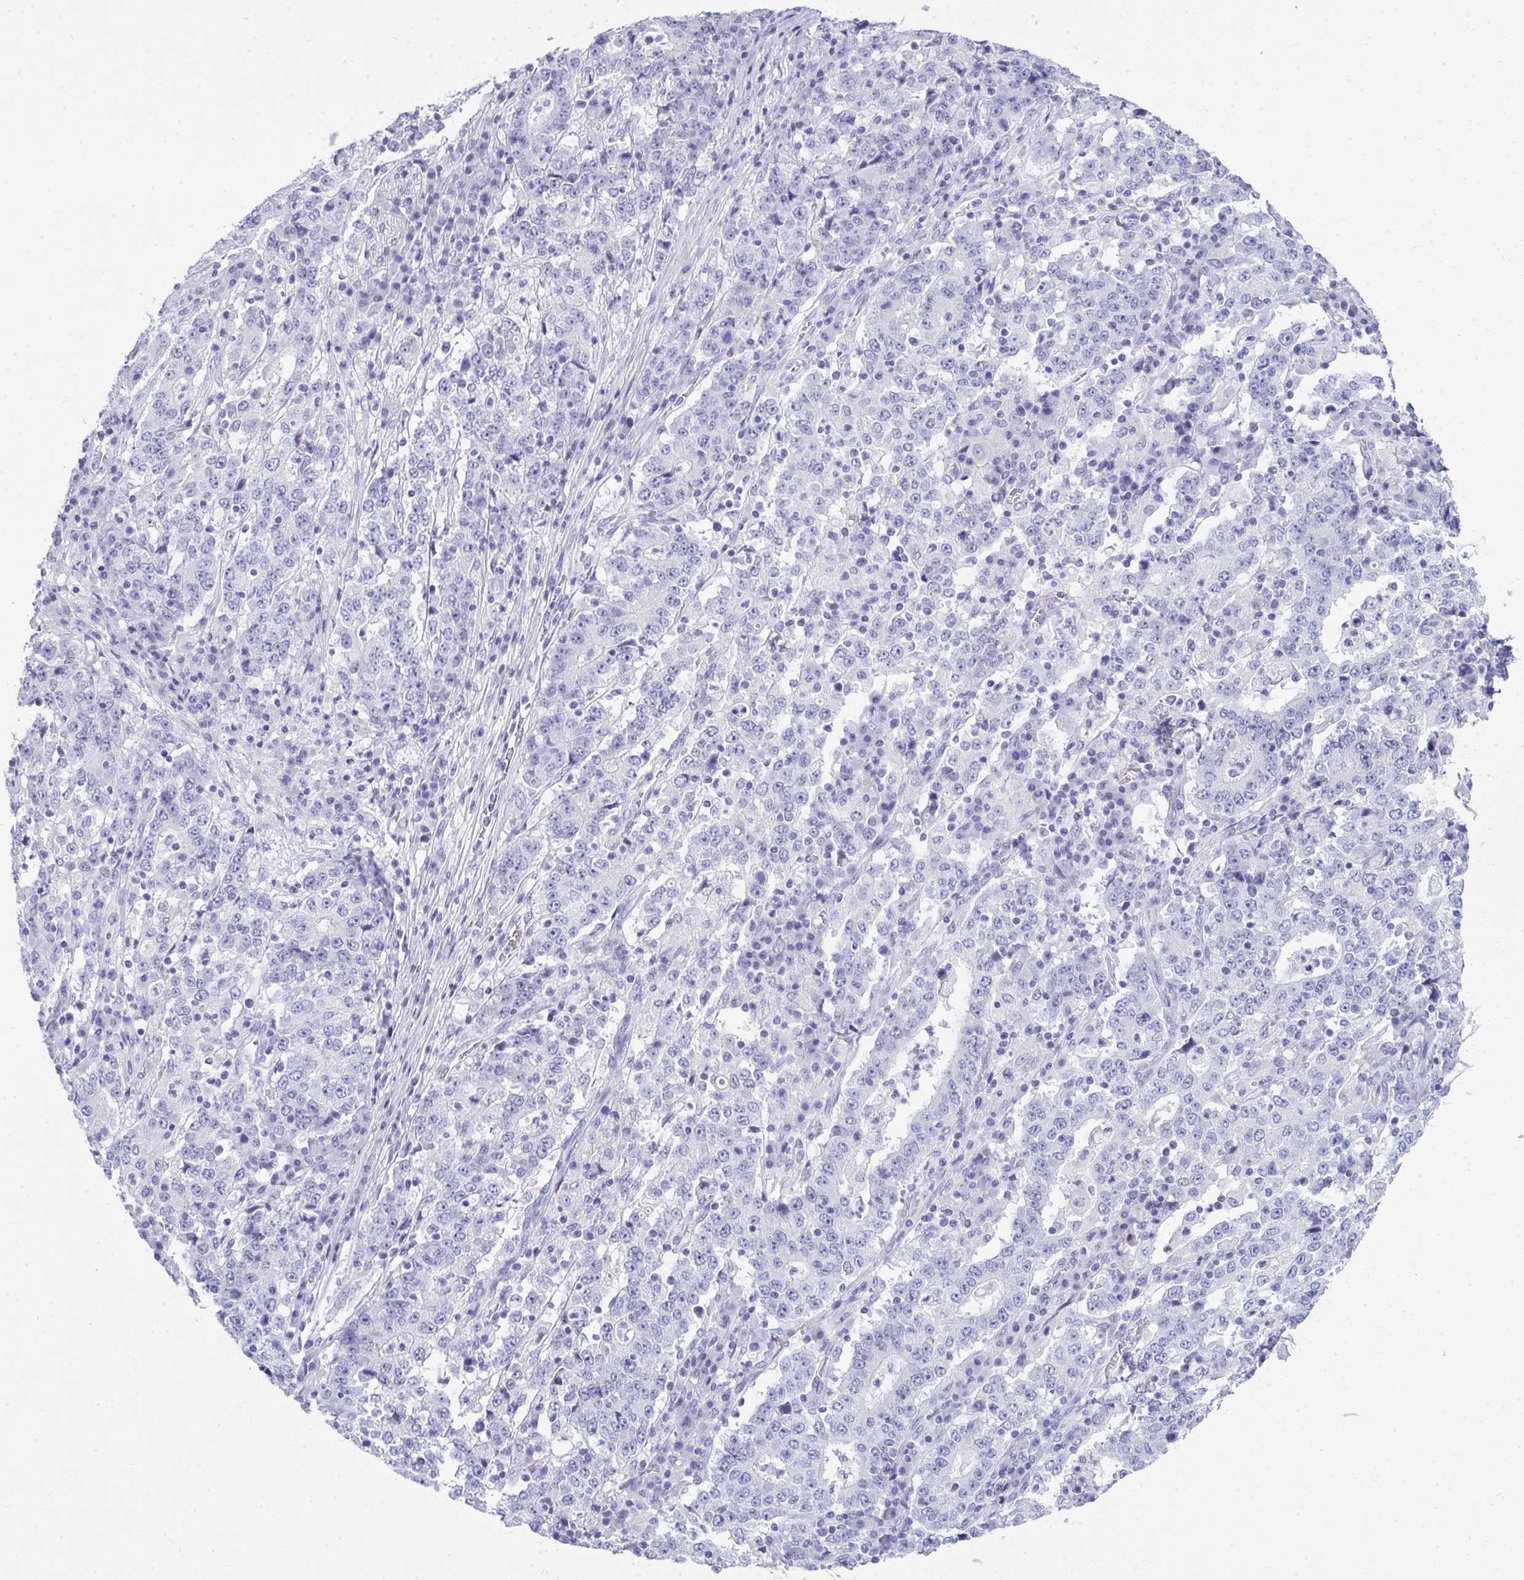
{"staining": {"intensity": "negative", "quantity": "none", "location": "none"}, "tissue": "stomach cancer", "cell_type": "Tumor cells", "image_type": "cancer", "snomed": [{"axis": "morphology", "description": "Adenocarcinoma, NOS"}, {"axis": "topography", "description": "Stomach"}], "caption": "There is no significant expression in tumor cells of stomach adenocarcinoma.", "gene": "QDPR", "patient": {"sex": "male", "age": 59}}